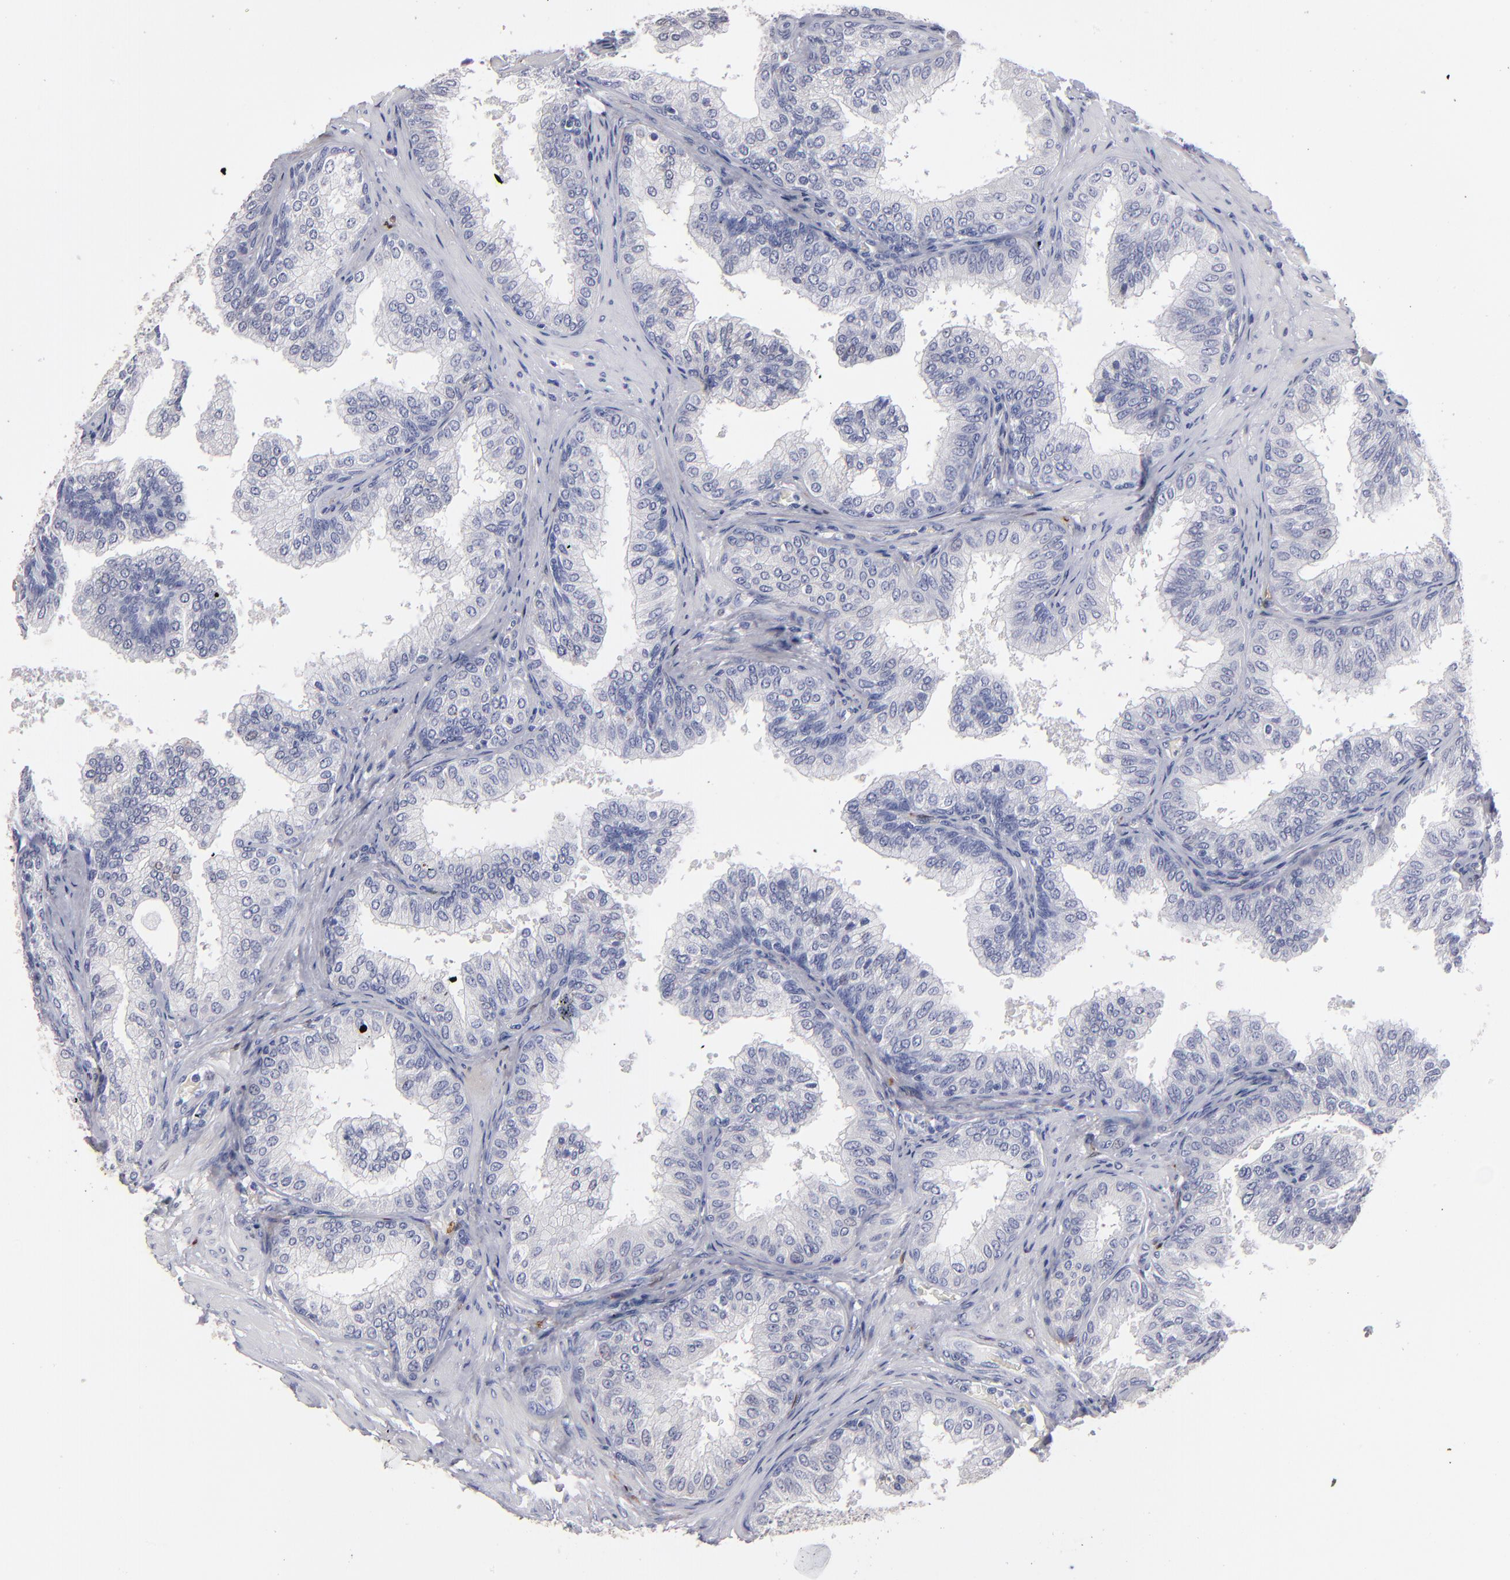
{"staining": {"intensity": "negative", "quantity": "none", "location": "none"}, "tissue": "prostate", "cell_type": "Glandular cells", "image_type": "normal", "snomed": [{"axis": "morphology", "description": "Normal tissue, NOS"}, {"axis": "topography", "description": "Prostate"}], "caption": "This is an immunohistochemistry photomicrograph of benign prostate. There is no expression in glandular cells.", "gene": "FABP4", "patient": {"sex": "male", "age": 60}}